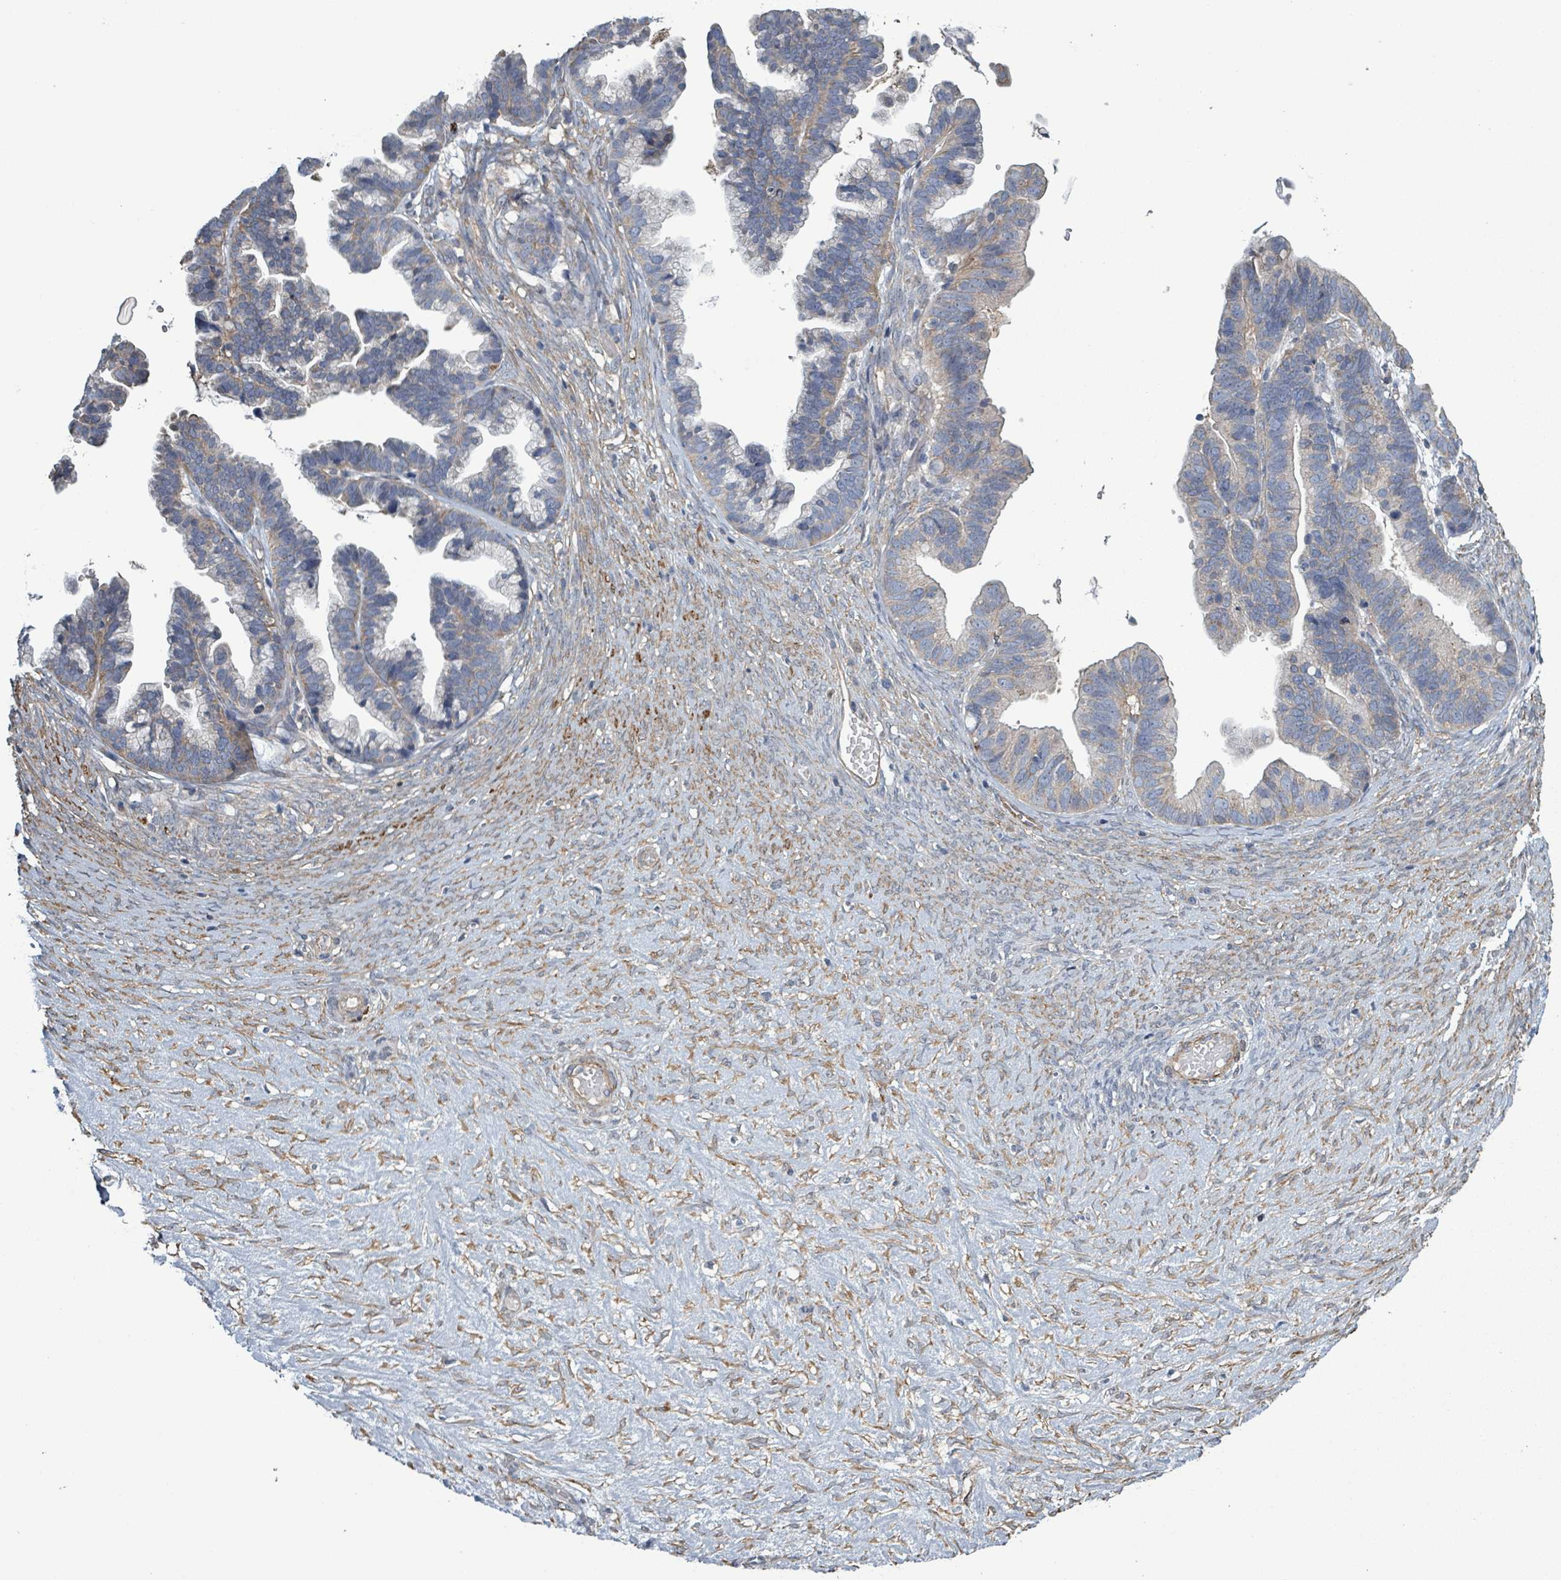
{"staining": {"intensity": "weak", "quantity": "25%-75%", "location": "cytoplasmic/membranous"}, "tissue": "ovarian cancer", "cell_type": "Tumor cells", "image_type": "cancer", "snomed": [{"axis": "morphology", "description": "Cystadenocarcinoma, serous, NOS"}, {"axis": "topography", "description": "Ovary"}], "caption": "This micrograph displays immunohistochemistry (IHC) staining of ovarian cancer (serous cystadenocarcinoma), with low weak cytoplasmic/membranous expression in about 25%-75% of tumor cells.", "gene": "ADCK1", "patient": {"sex": "female", "age": 56}}